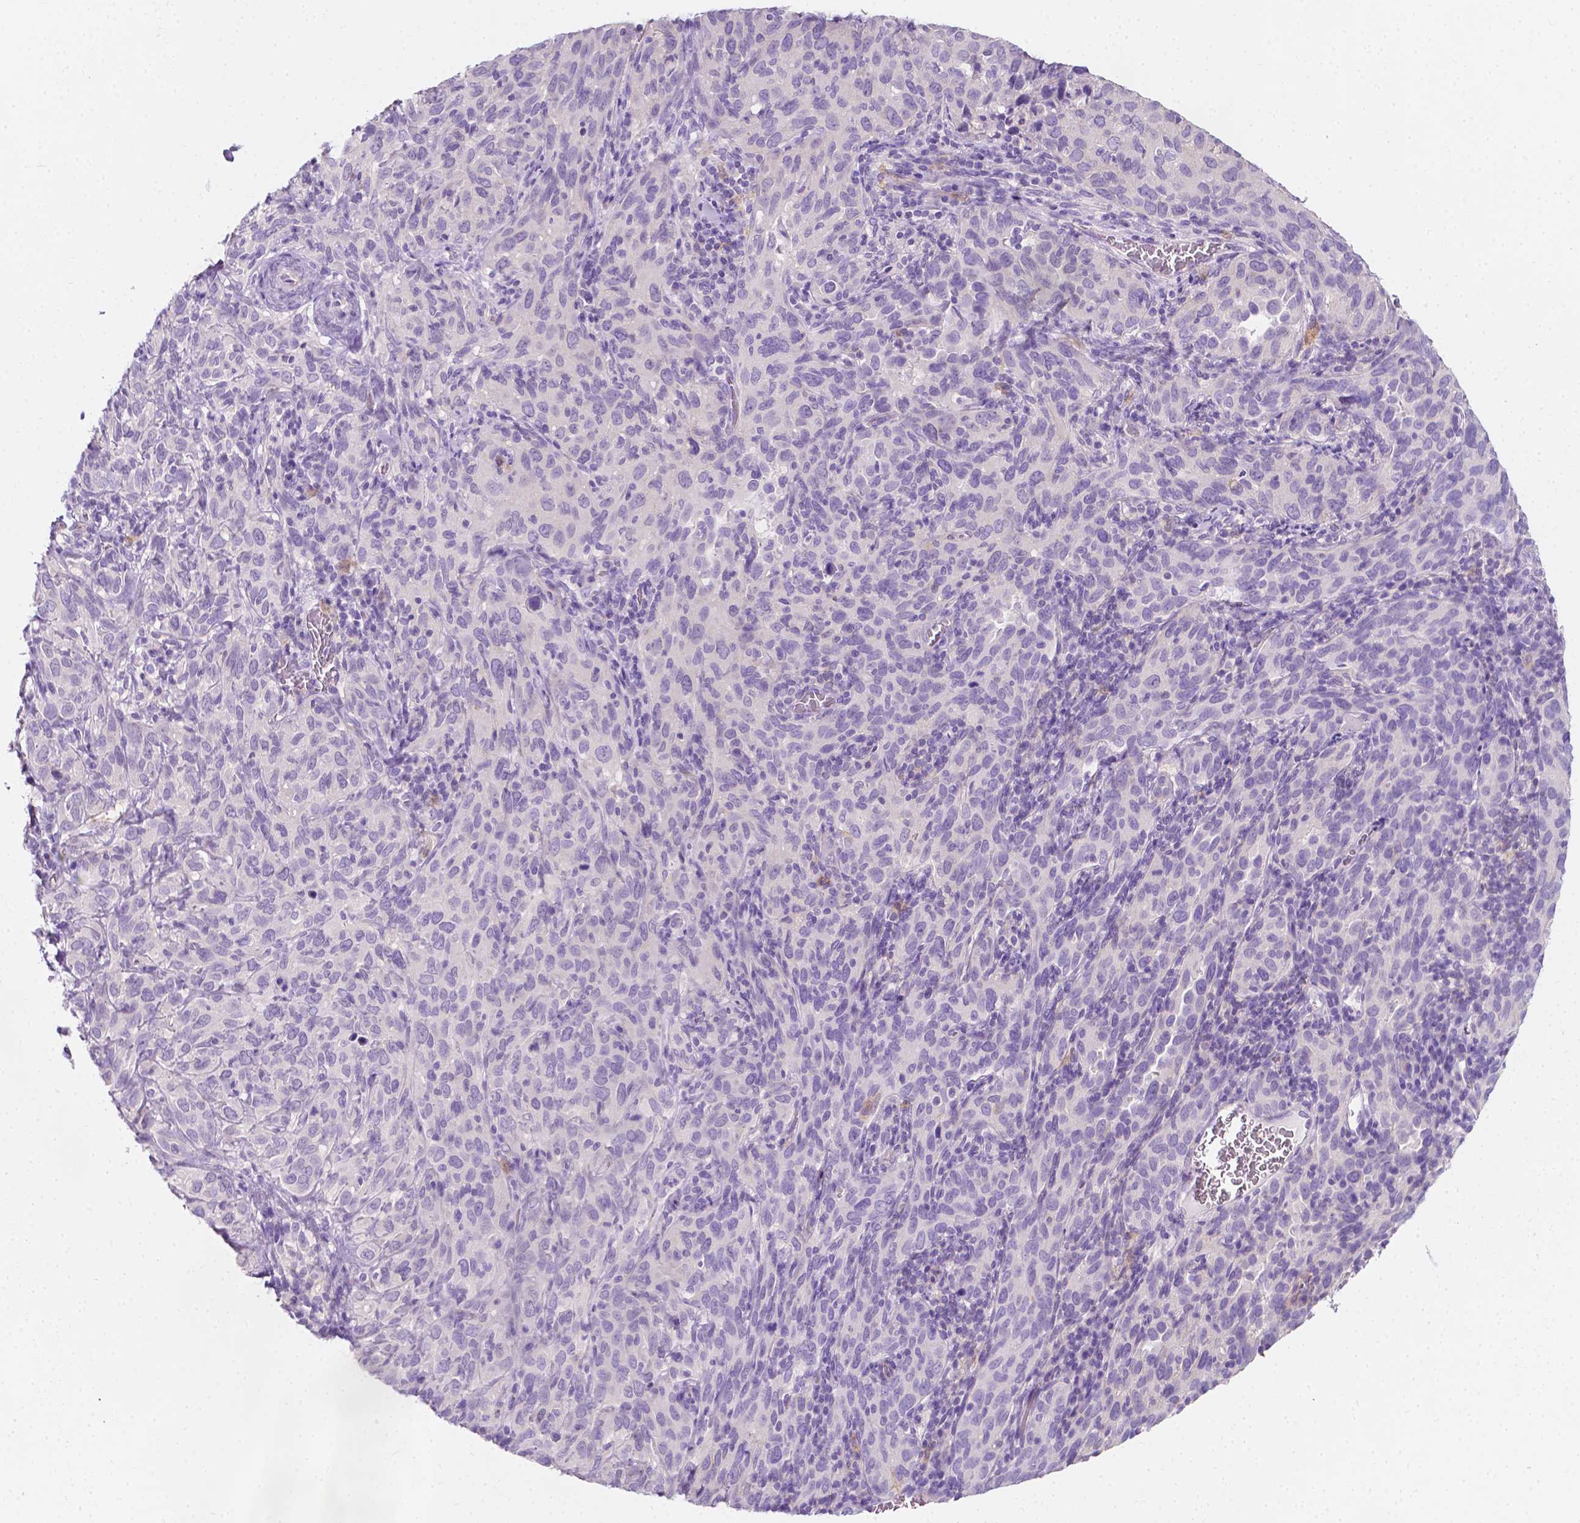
{"staining": {"intensity": "negative", "quantity": "none", "location": "none"}, "tissue": "cervical cancer", "cell_type": "Tumor cells", "image_type": "cancer", "snomed": [{"axis": "morphology", "description": "Normal tissue, NOS"}, {"axis": "morphology", "description": "Squamous cell carcinoma, NOS"}, {"axis": "topography", "description": "Cervix"}], "caption": "Micrograph shows no significant protein expression in tumor cells of cervical cancer.", "gene": "GNAO1", "patient": {"sex": "female", "age": 51}}